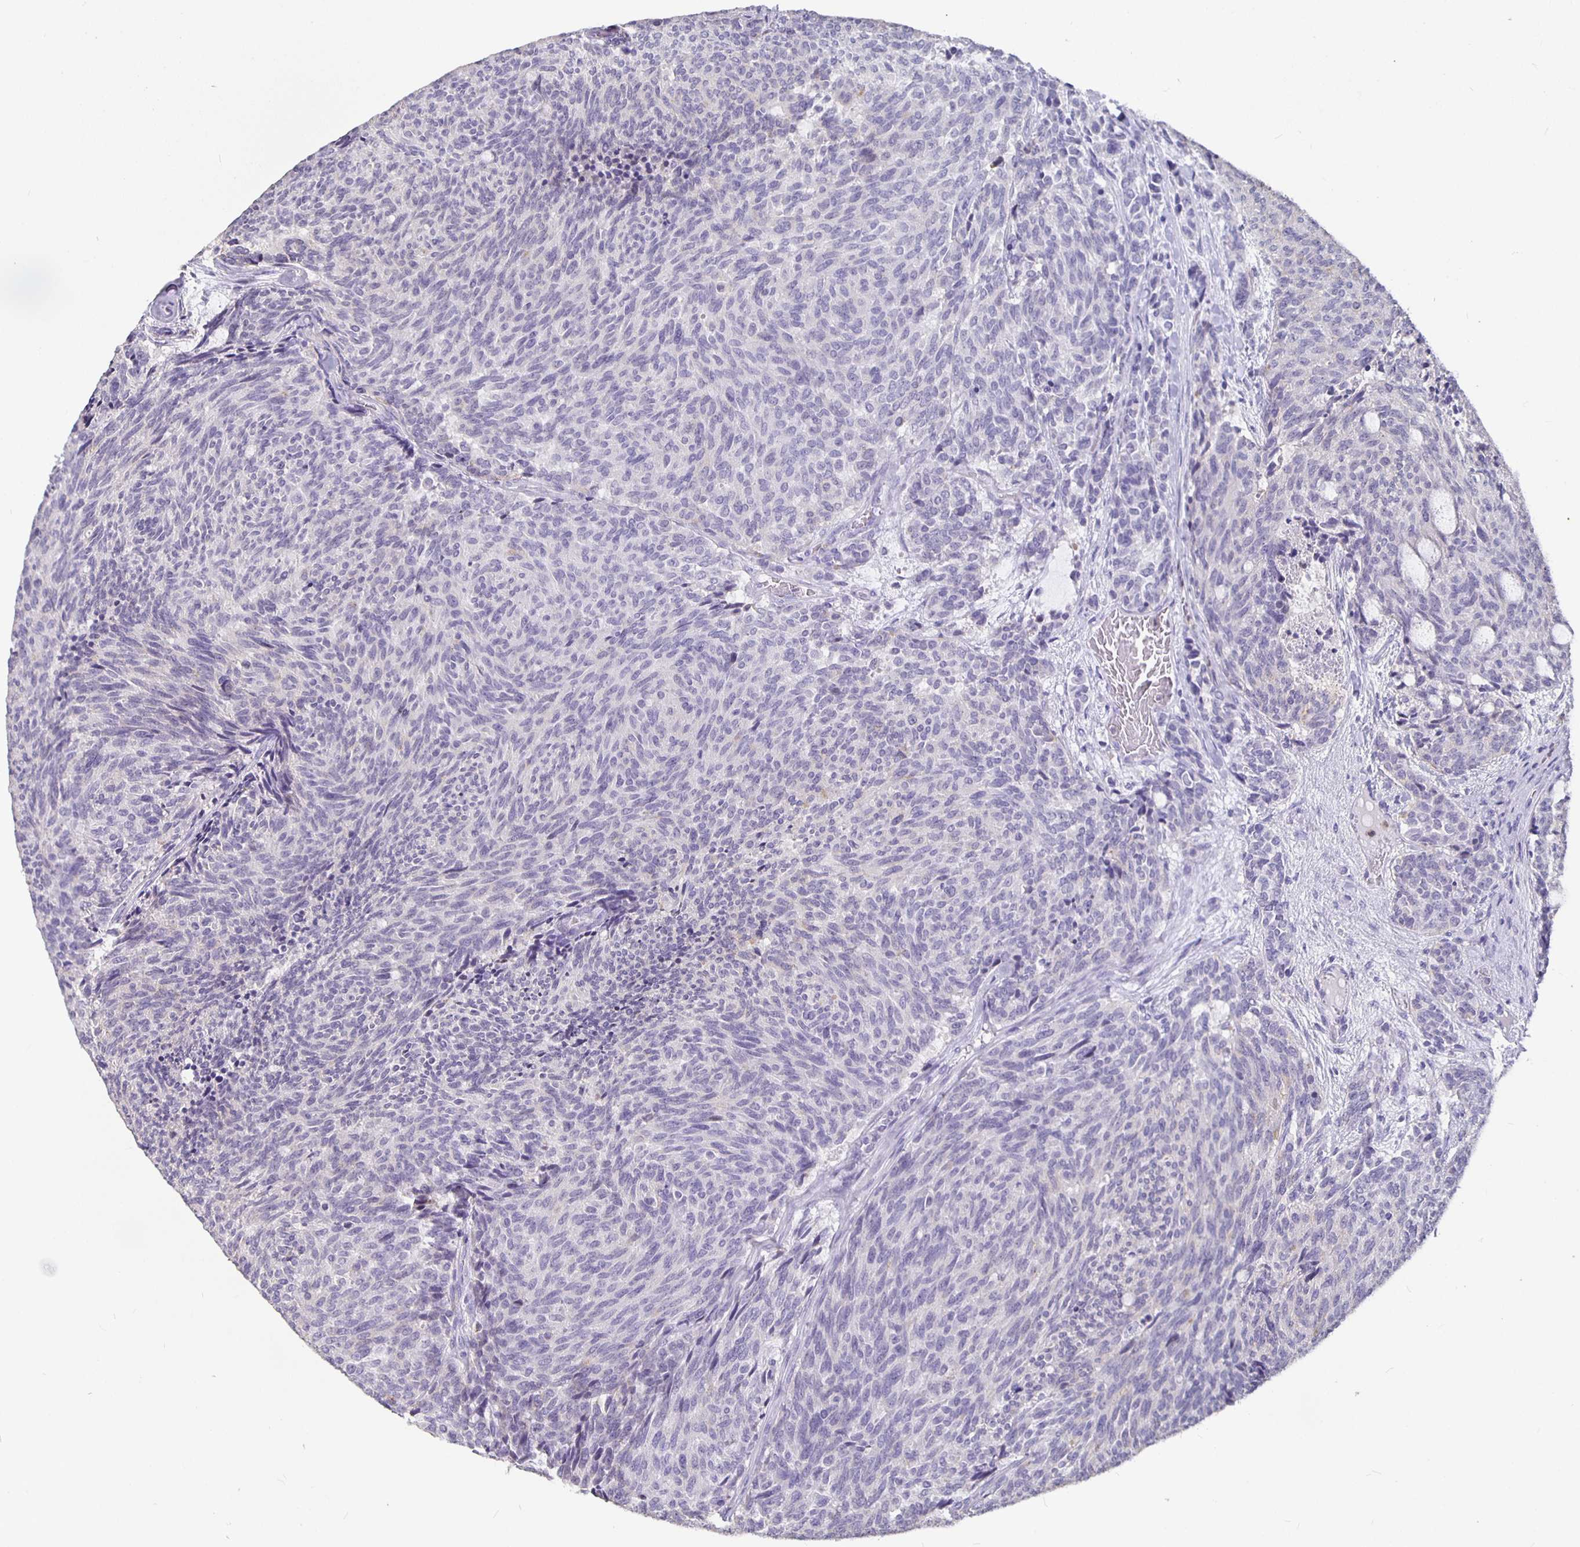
{"staining": {"intensity": "negative", "quantity": "none", "location": "none"}, "tissue": "carcinoid", "cell_type": "Tumor cells", "image_type": "cancer", "snomed": [{"axis": "morphology", "description": "Carcinoid, malignant, NOS"}, {"axis": "topography", "description": "Pancreas"}], "caption": "Immunohistochemistry micrograph of neoplastic tissue: human malignant carcinoid stained with DAB demonstrates no significant protein staining in tumor cells. (Immunohistochemistry, brightfield microscopy, high magnification).", "gene": "GPX4", "patient": {"sex": "female", "age": 54}}